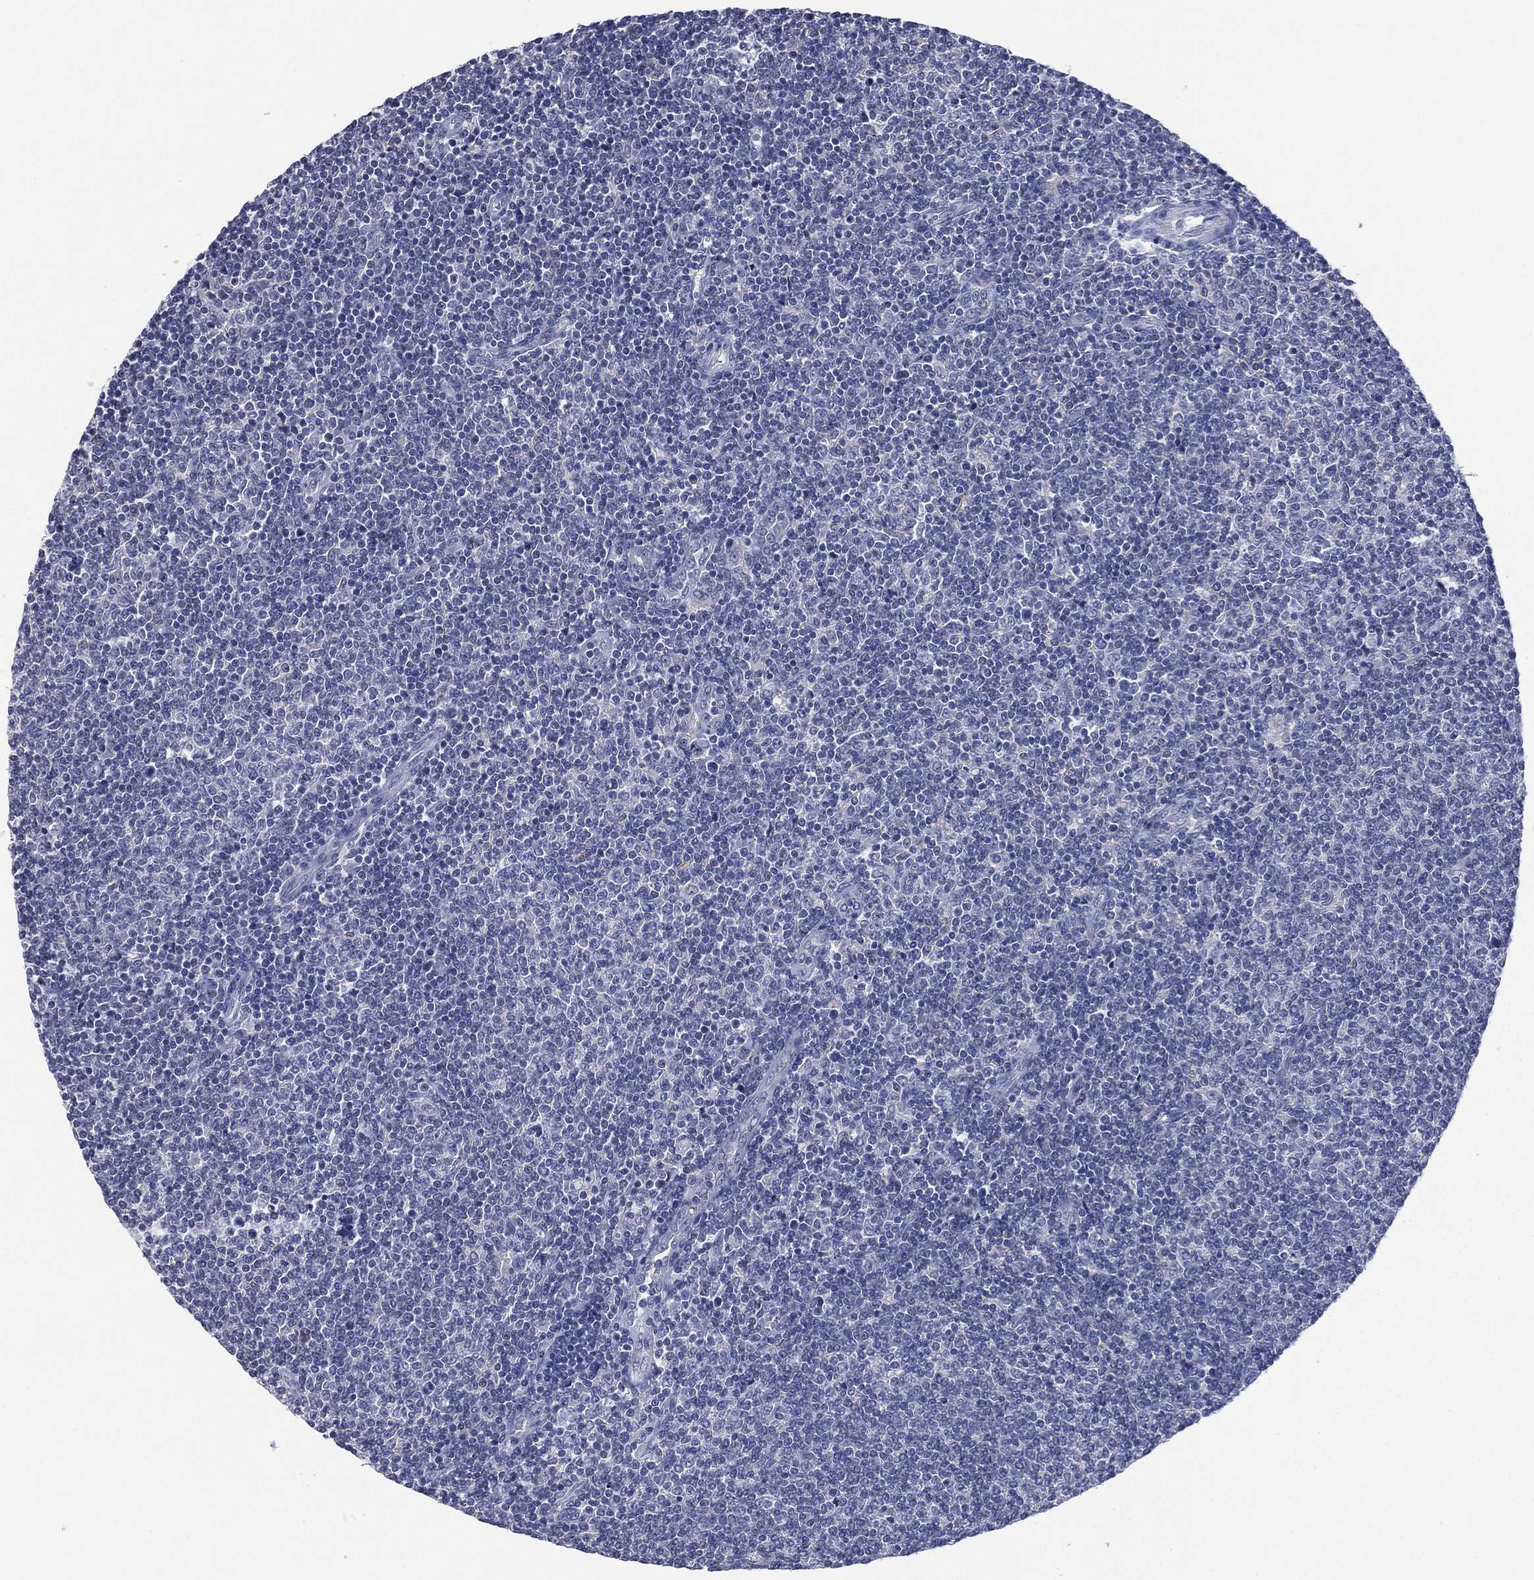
{"staining": {"intensity": "negative", "quantity": "none", "location": "none"}, "tissue": "lymphoma", "cell_type": "Tumor cells", "image_type": "cancer", "snomed": [{"axis": "morphology", "description": "Malignant lymphoma, non-Hodgkin's type, Low grade"}, {"axis": "topography", "description": "Lymph node"}], "caption": "Tumor cells are negative for protein expression in human malignant lymphoma, non-Hodgkin's type (low-grade).", "gene": "KRT35", "patient": {"sex": "male", "age": 52}}